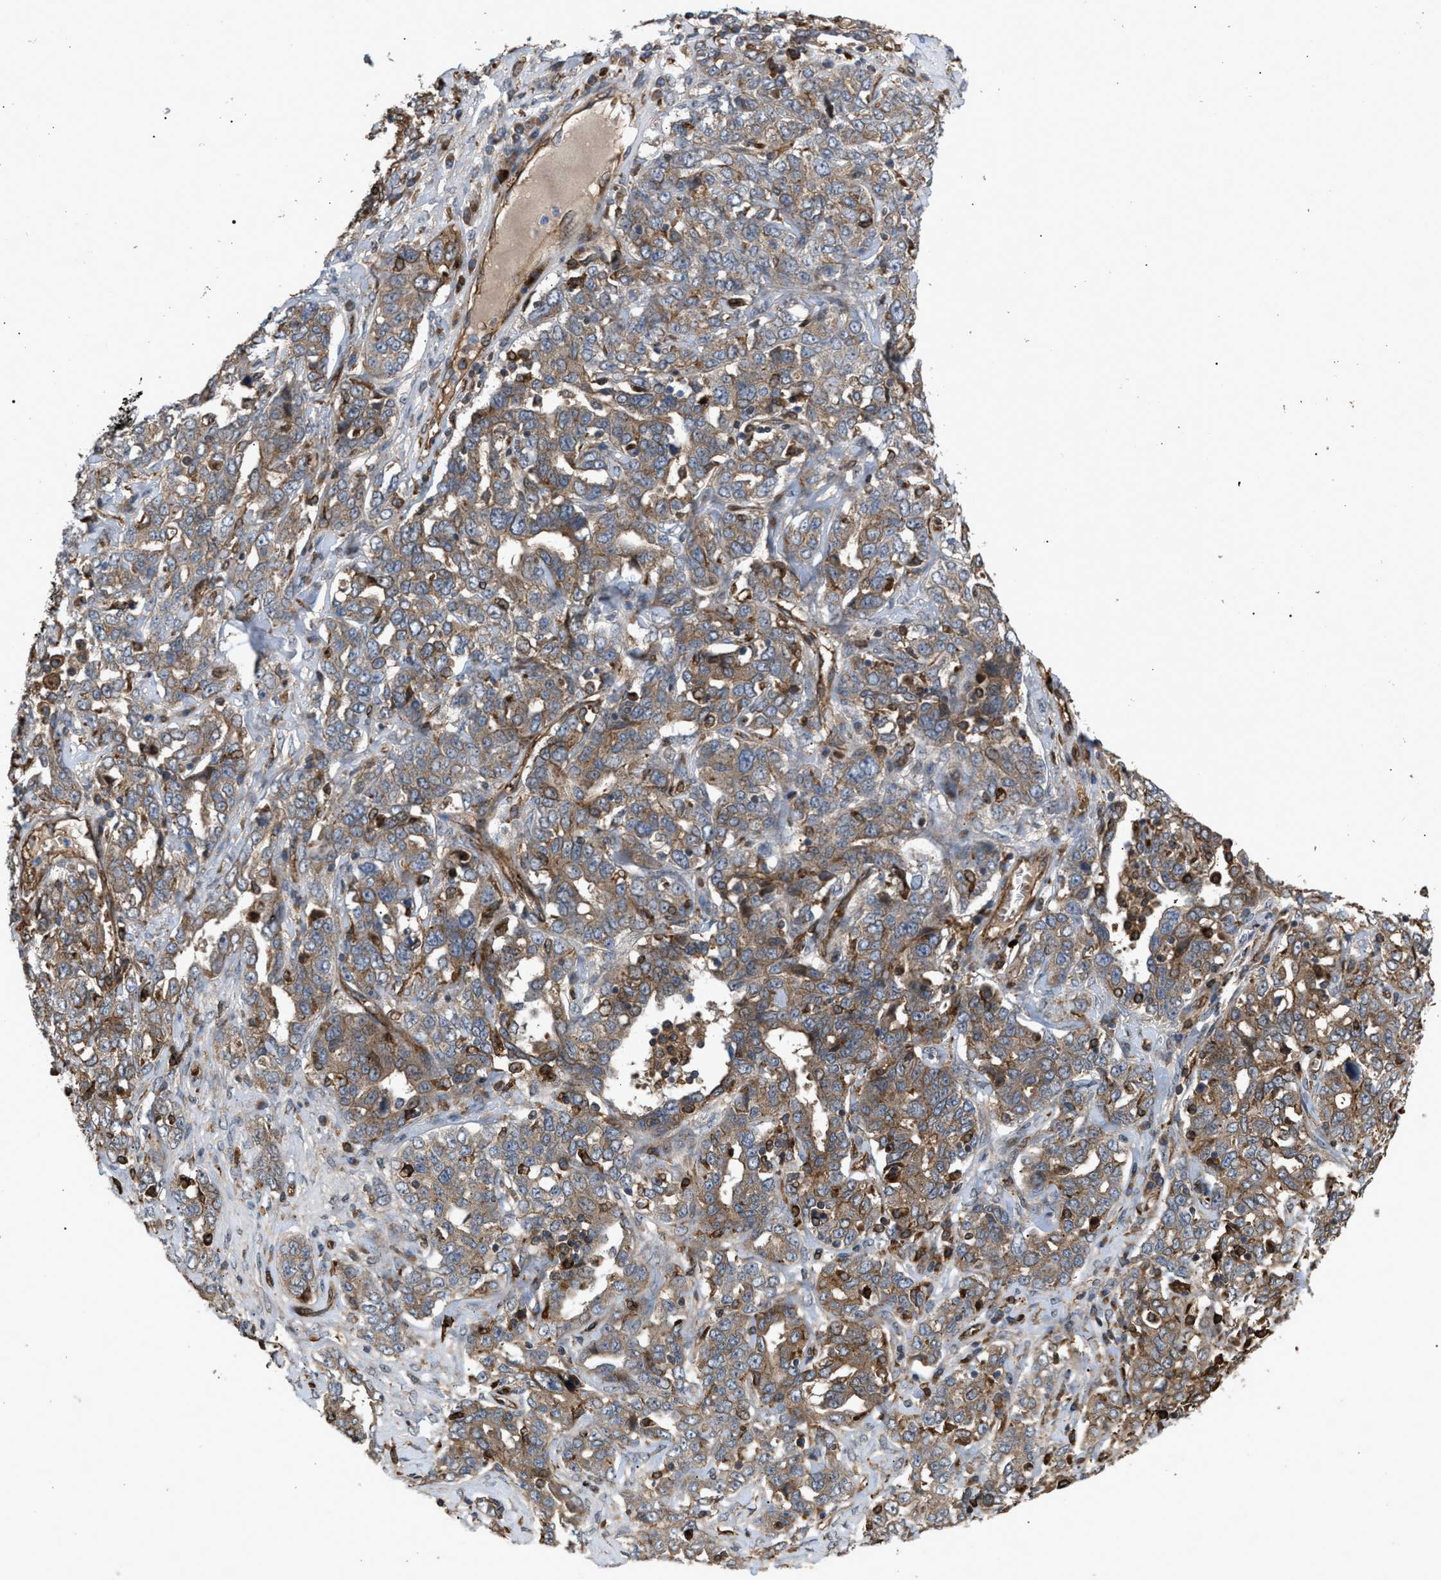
{"staining": {"intensity": "moderate", "quantity": ">75%", "location": "cytoplasmic/membranous"}, "tissue": "ovarian cancer", "cell_type": "Tumor cells", "image_type": "cancer", "snomed": [{"axis": "morphology", "description": "Carcinoma, endometroid"}, {"axis": "topography", "description": "Ovary"}], "caption": "High-power microscopy captured an immunohistochemistry histopathology image of ovarian endometroid carcinoma, revealing moderate cytoplasmic/membranous positivity in approximately >75% of tumor cells.", "gene": "GCC1", "patient": {"sex": "female", "age": 62}}